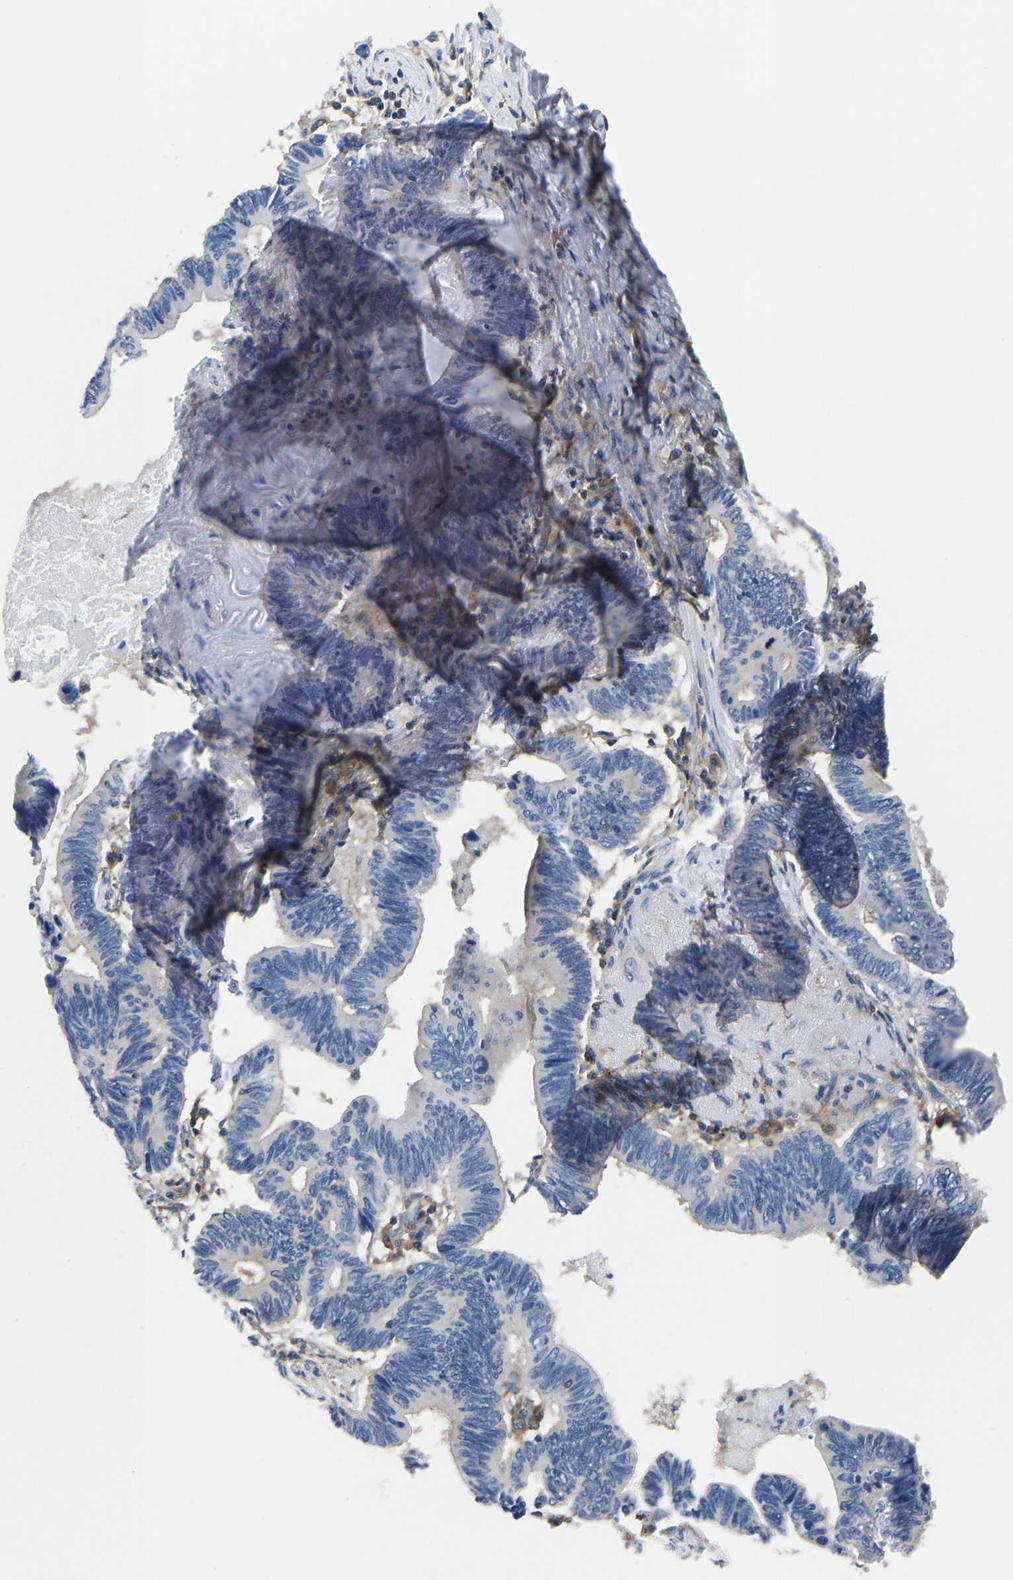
{"staining": {"intensity": "negative", "quantity": "none", "location": "none"}, "tissue": "pancreatic cancer", "cell_type": "Tumor cells", "image_type": "cancer", "snomed": [{"axis": "morphology", "description": "Adenocarcinoma, NOS"}, {"axis": "topography", "description": "Pancreas"}], "caption": "The image demonstrates no staining of tumor cells in pancreatic adenocarcinoma.", "gene": "PRKAR1A", "patient": {"sex": "female", "age": 70}}